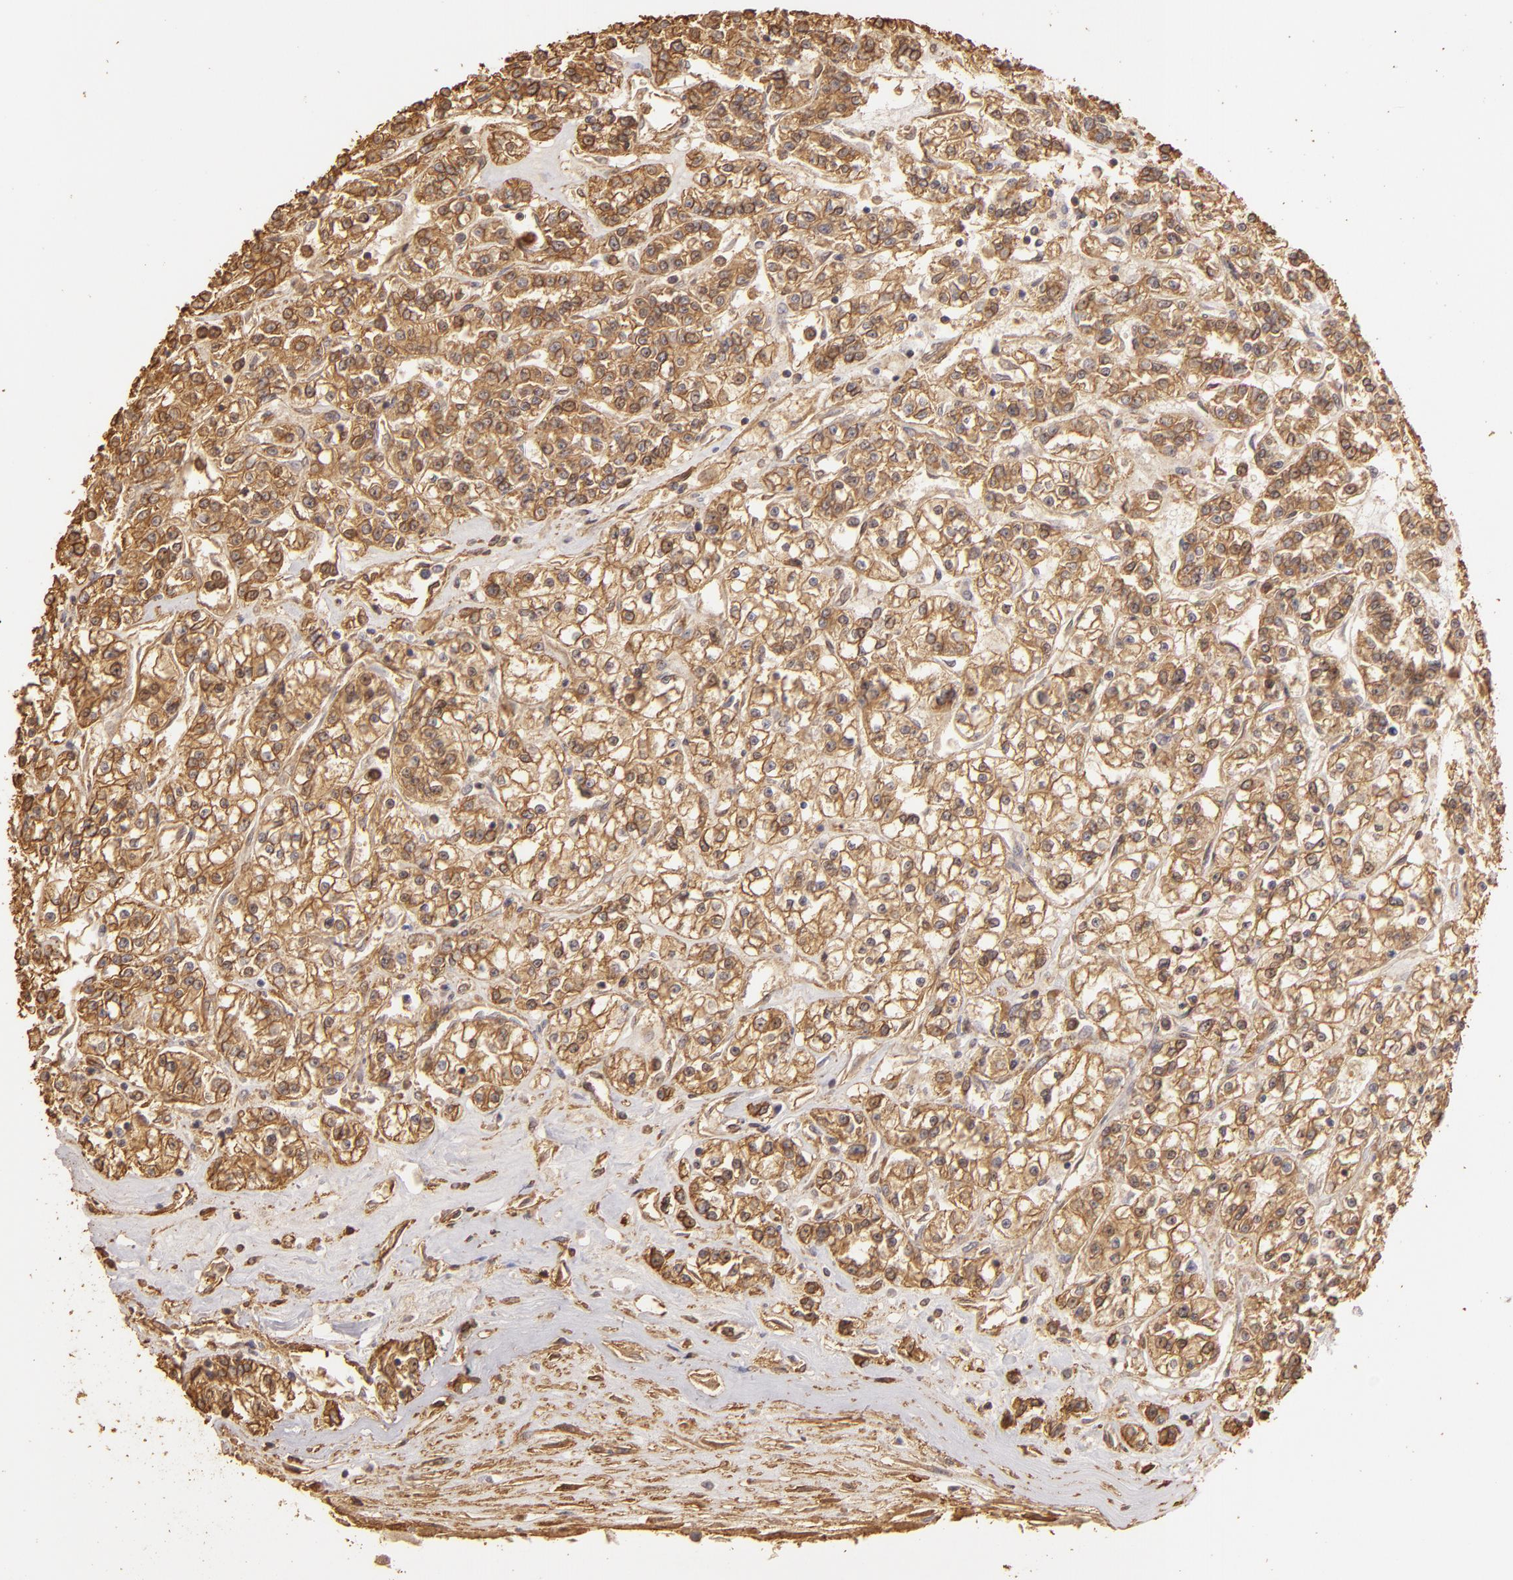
{"staining": {"intensity": "moderate", "quantity": ">75%", "location": "cytoplasmic/membranous"}, "tissue": "renal cancer", "cell_type": "Tumor cells", "image_type": "cancer", "snomed": [{"axis": "morphology", "description": "Adenocarcinoma, NOS"}, {"axis": "topography", "description": "Kidney"}], "caption": "Adenocarcinoma (renal) tissue shows moderate cytoplasmic/membranous staining in about >75% of tumor cells", "gene": "HSPB6", "patient": {"sex": "female", "age": 76}}